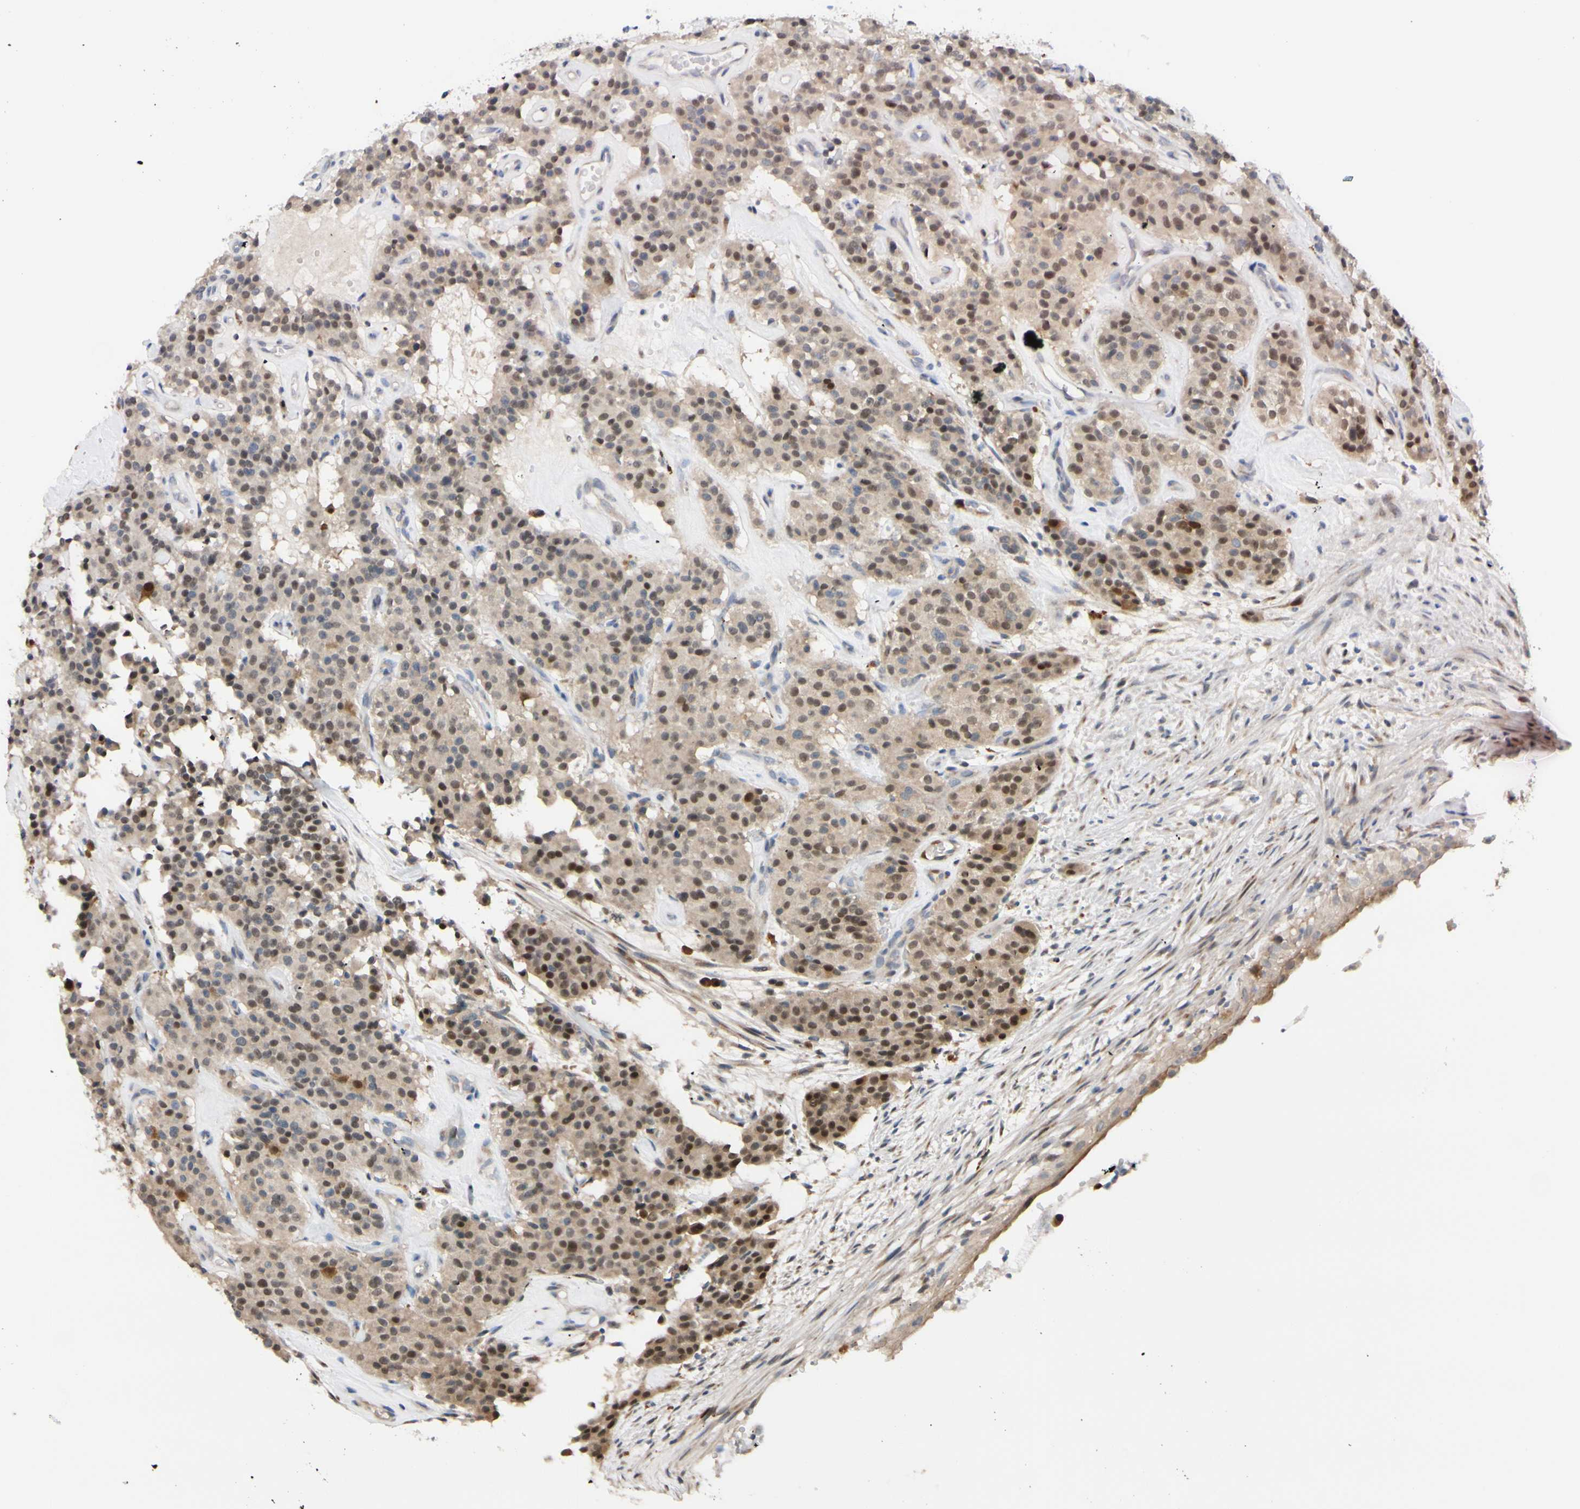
{"staining": {"intensity": "moderate", "quantity": ">75%", "location": "cytoplasmic/membranous,nuclear"}, "tissue": "carcinoid", "cell_type": "Tumor cells", "image_type": "cancer", "snomed": [{"axis": "morphology", "description": "Carcinoid, malignant, NOS"}, {"axis": "topography", "description": "Lung"}], "caption": "Brown immunohistochemical staining in human carcinoid shows moderate cytoplasmic/membranous and nuclear expression in approximately >75% of tumor cells. Nuclei are stained in blue.", "gene": "PTTG1", "patient": {"sex": "male", "age": 30}}